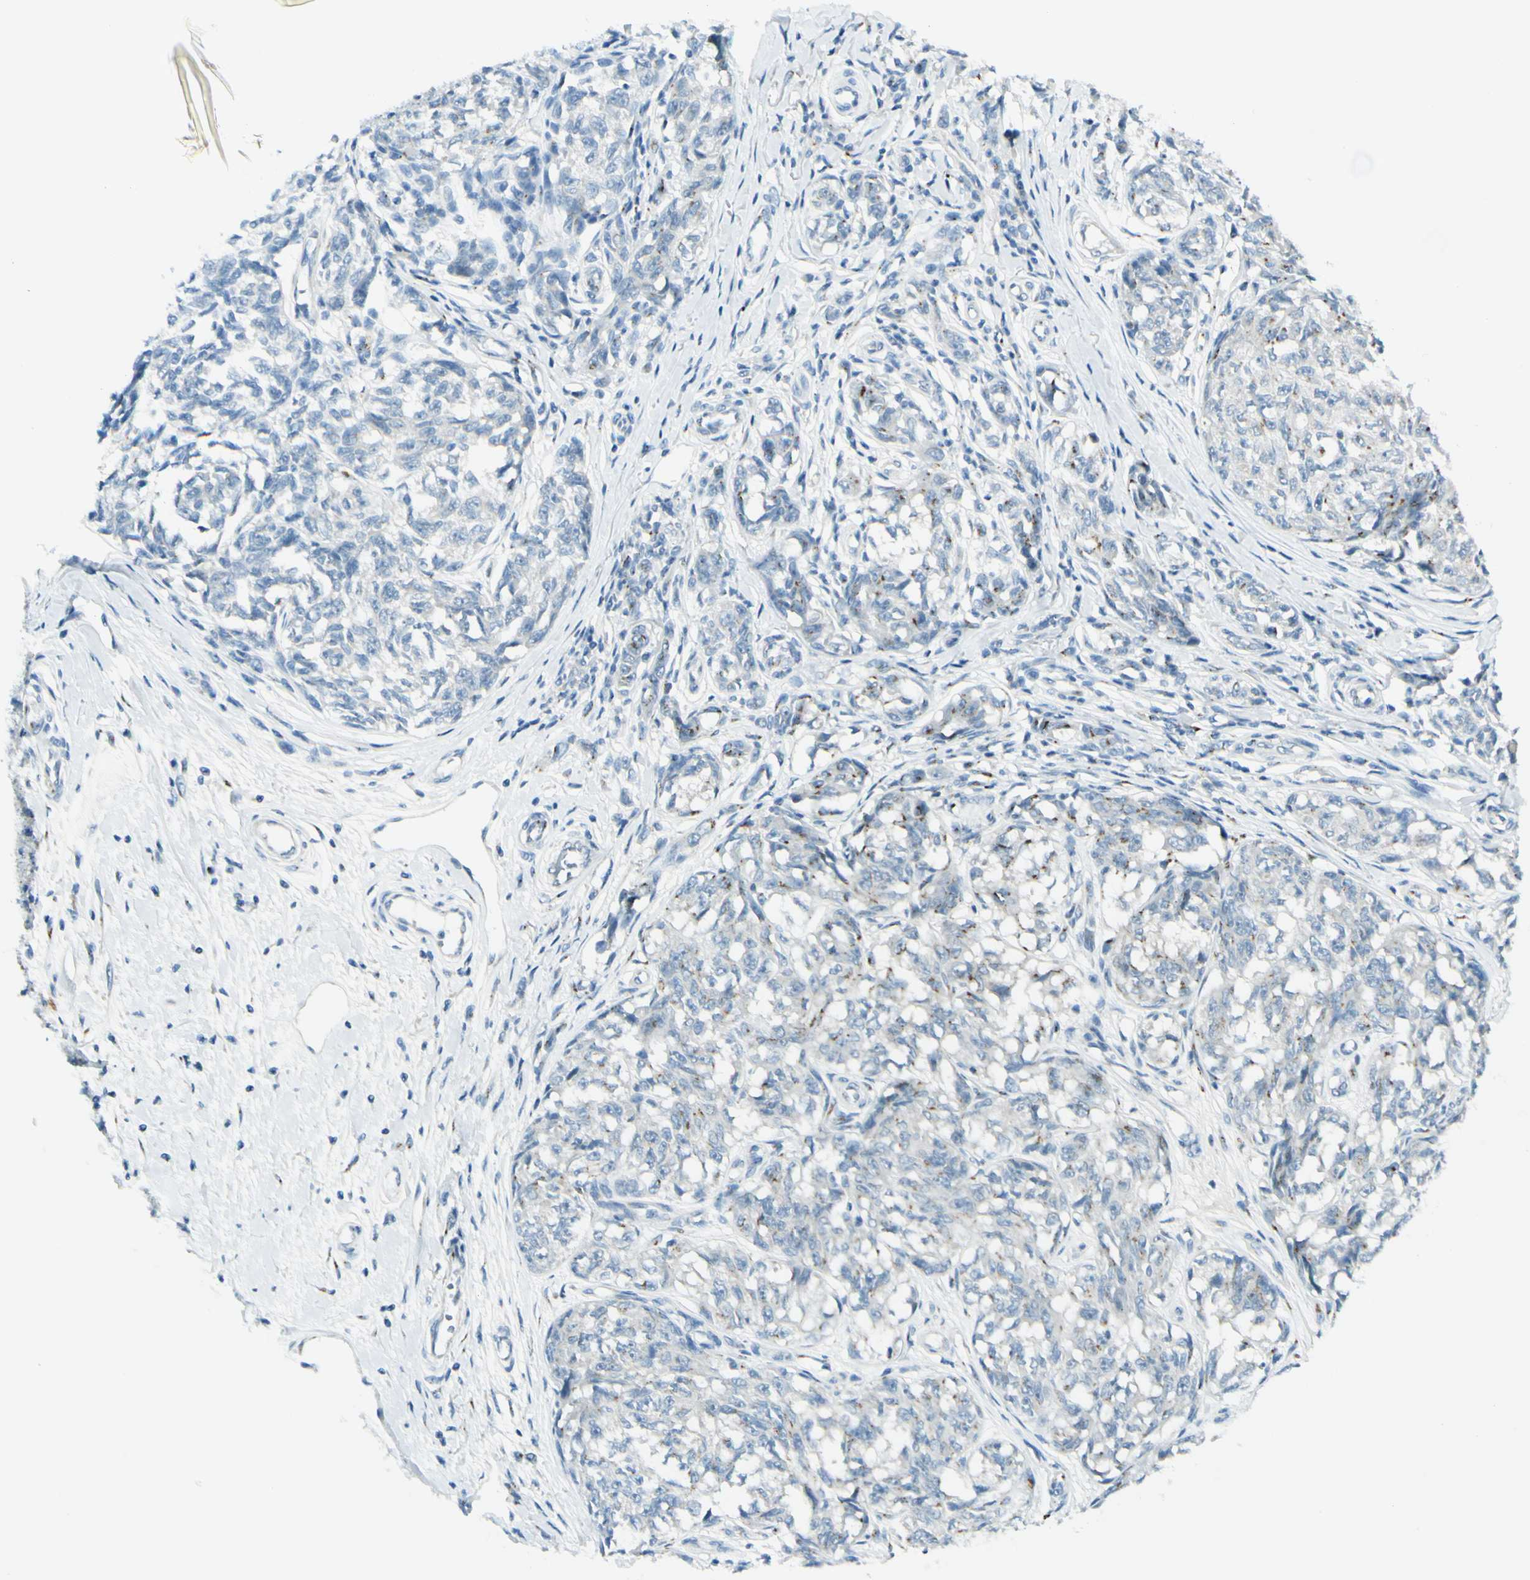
{"staining": {"intensity": "negative", "quantity": "none", "location": "none"}, "tissue": "melanoma", "cell_type": "Tumor cells", "image_type": "cancer", "snomed": [{"axis": "morphology", "description": "Malignant melanoma, NOS"}, {"axis": "topography", "description": "Skin"}], "caption": "Tumor cells show no significant protein staining in melanoma.", "gene": "B4GALT1", "patient": {"sex": "female", "age": 64}}